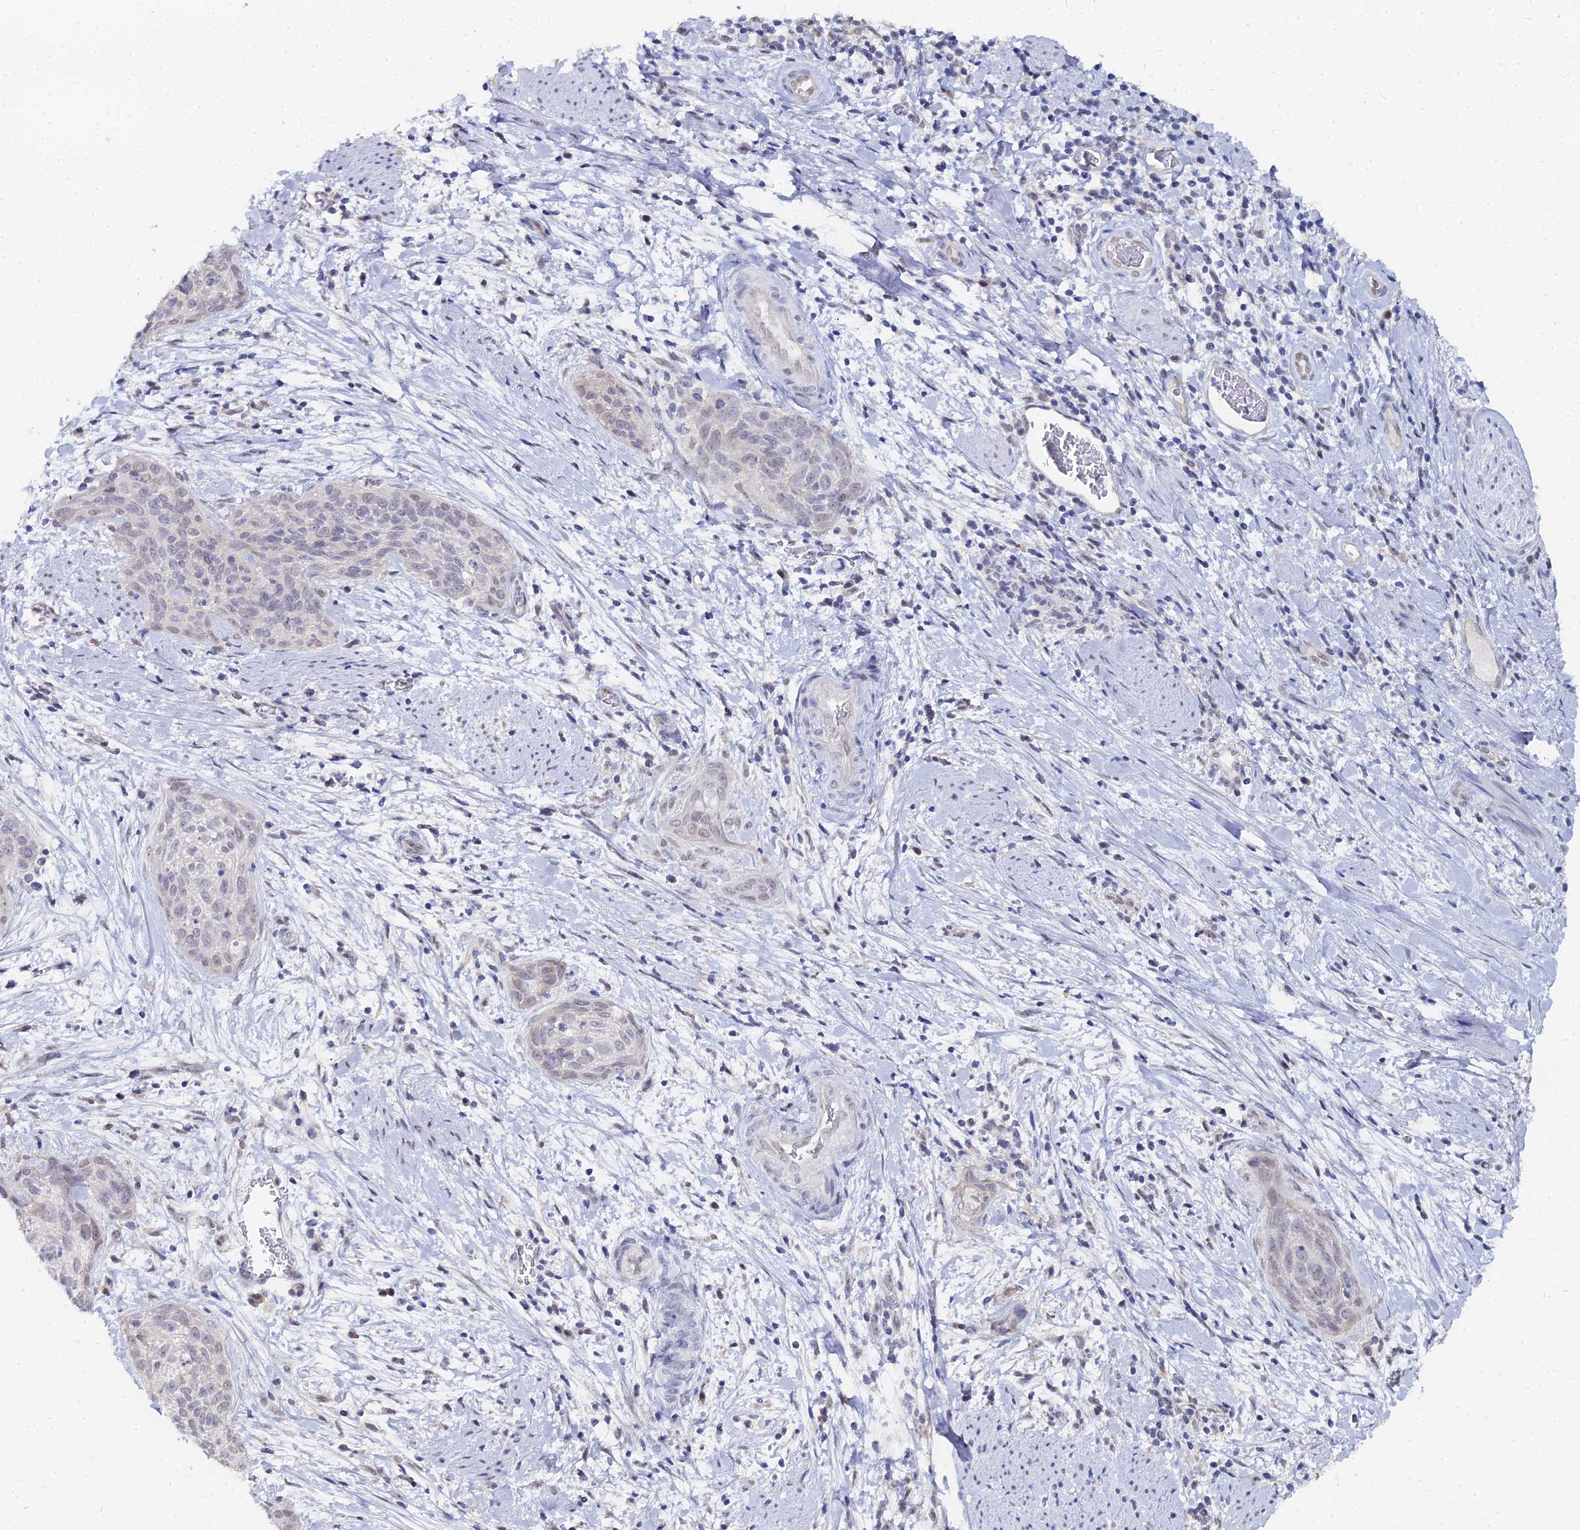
{"staining": {"intensity": "weak", "quantity": "<25%", "location": "nuclear"}, "tissue": "cervical cancer", "cell_type": "Tumor cells", "image_type": "cancer", "snomed": [{"axis": "morphology", "description": "Squamous cell carcinoma, NOS"}, {"axis": "topography", "description": "Cervix"}], "caption": "An immunohistochemistry image of cervical cancer (squamous cell carcinoma) is shown. There is no staining in tumor cells of cervical cancer (squamous cell carcinoma).", "gene": "THAP4", "patient": {"sex": "female", "age": 55}}